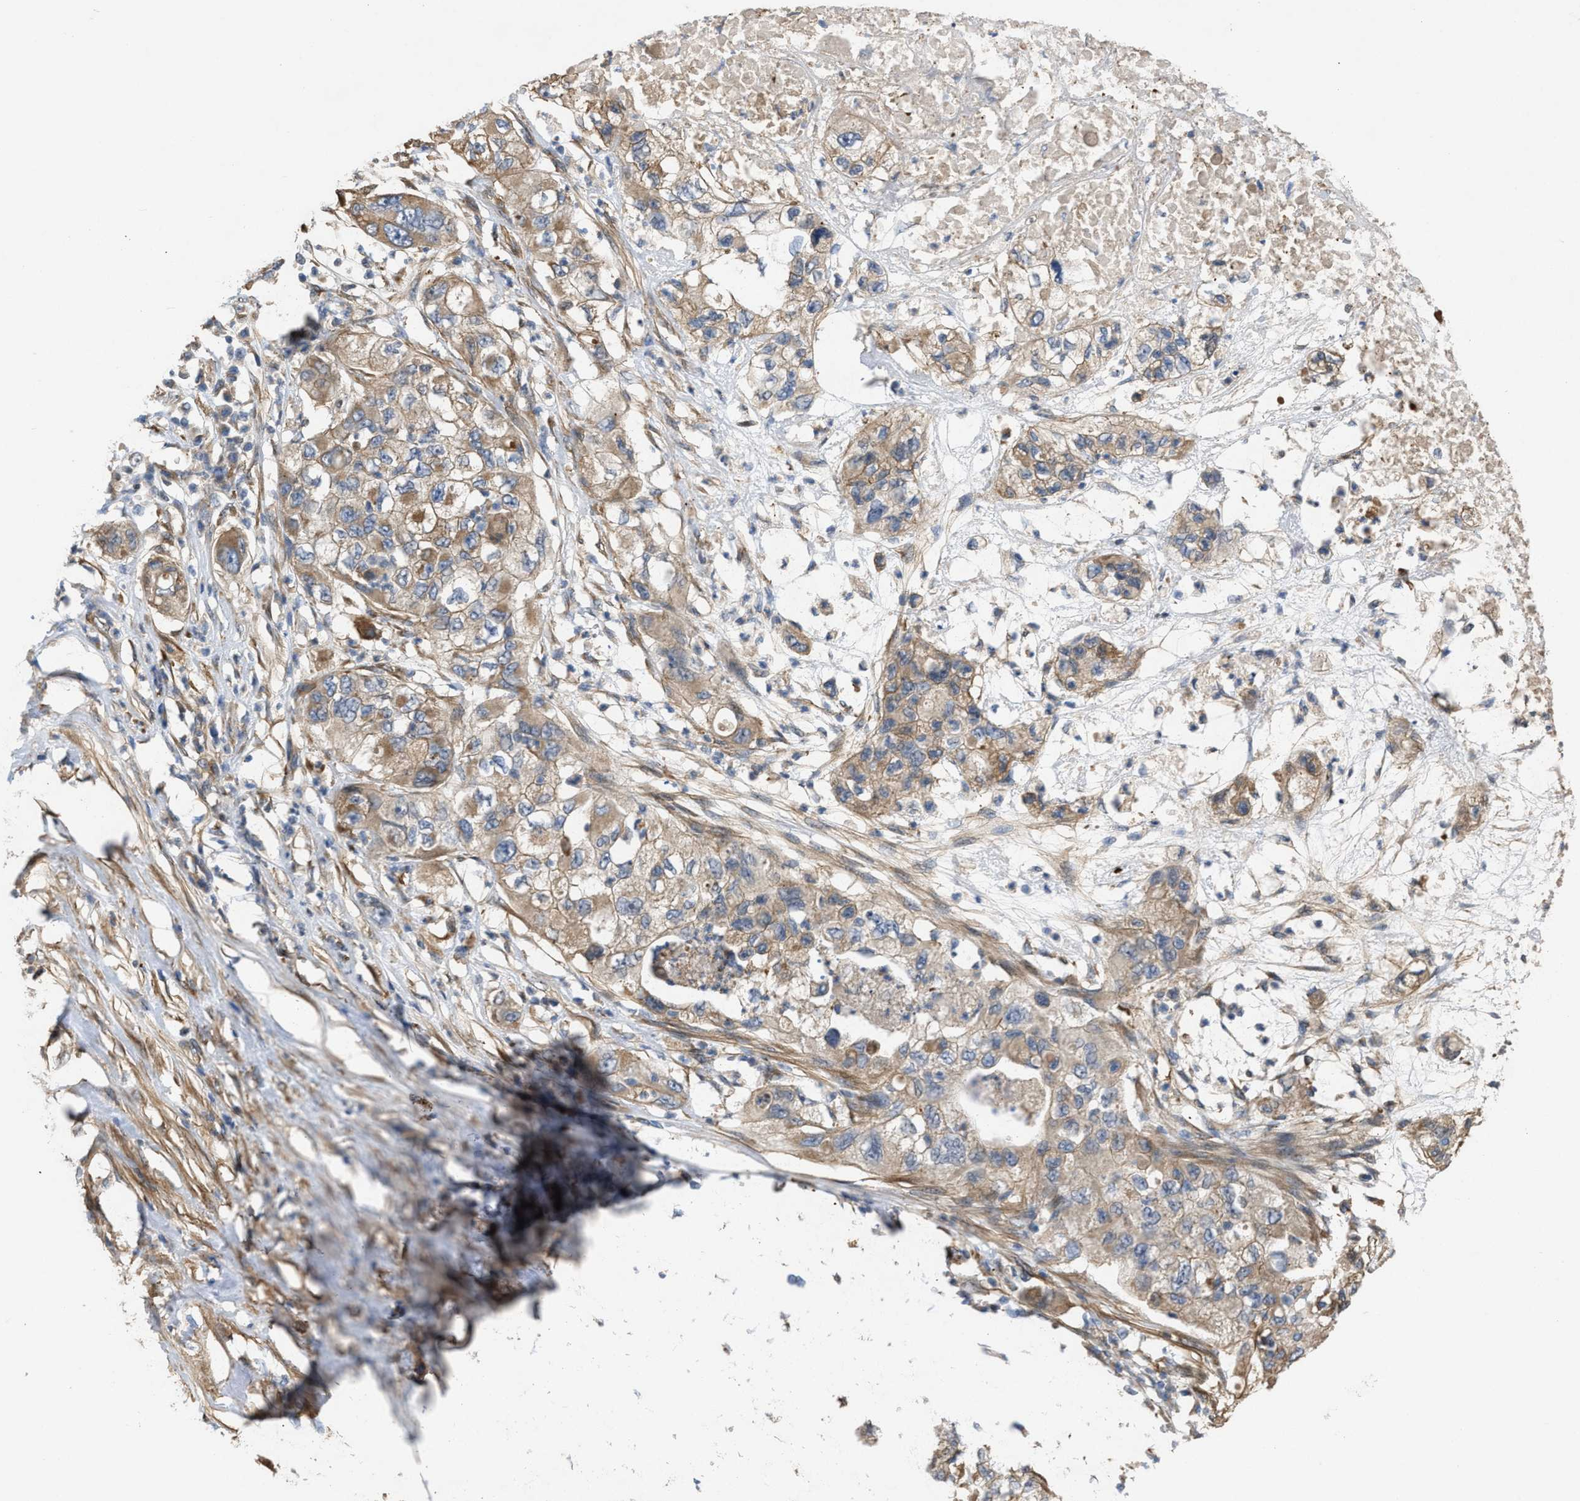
{"staining": {"intensity": "moderate", "quantity": ">75%", "location": "cytoplasmic/membranous"}, "tissue": "pancreatic cancer", "cell_type": "Tumor cells", "image_type": "cancer", "snomed": [{"axis": "morphology", "description": "Adenocarcinoma, NOS"}, {"axis": "topography", "description": "Pancreas"}], "caption": "DAB (3,3'-diaminobenzidine) immunohistochemical staining of pancreatic cancer (adenocarcinoma) shows moderate cytoplasmic/membranous protein expression in approximately >75% of tumor cells.", "gene": "SLC4A11", "patient": {"sex": "female", "age": 78}}